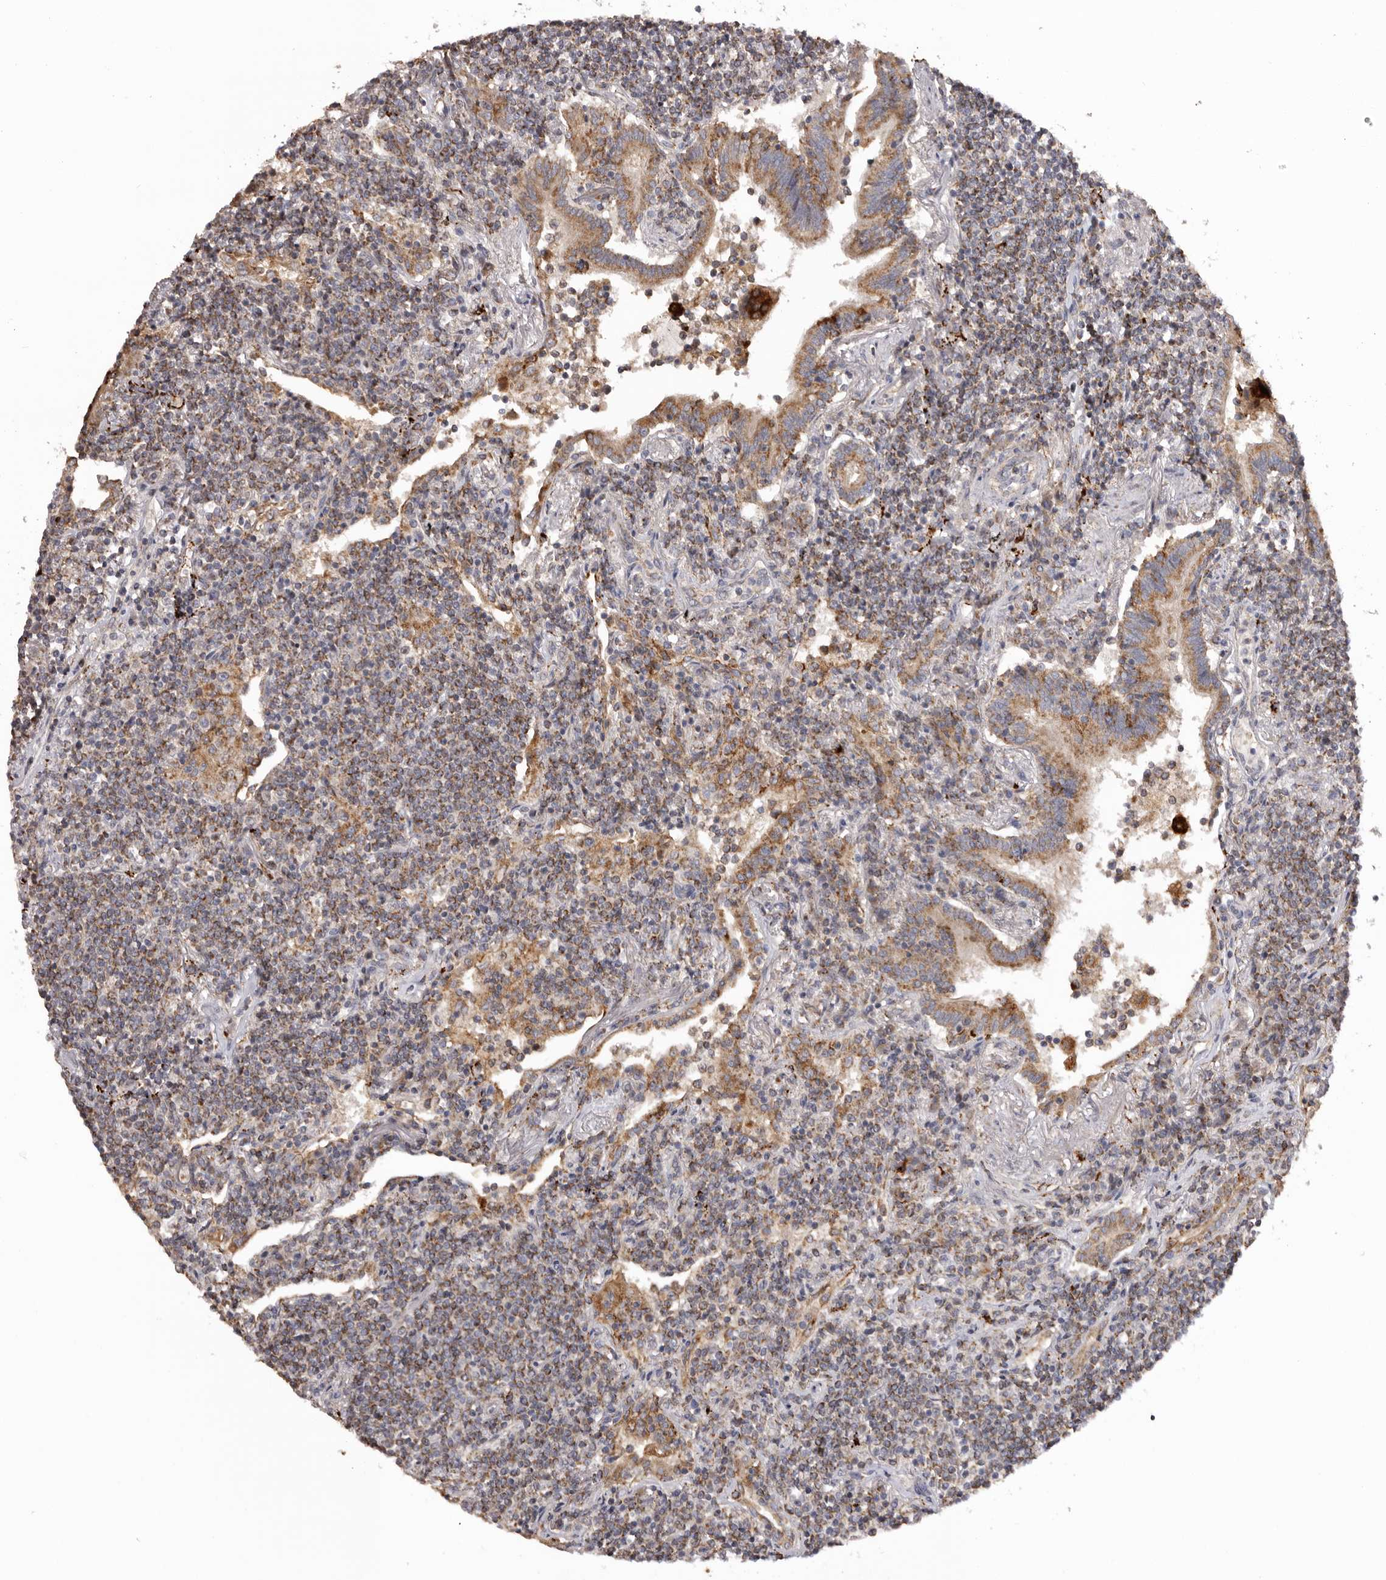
{"staining": {"intensity": "moderate", "quantity": ">75%", "location": "cytoplasmic/membranous"}, "tissue": "lymphoma", "cell_type": "Tumor cells", "image_type": "cancer", "snomed": [{"axis": "morphology", "description": "Malignant lymphoma, non-Hodgkin's type, Low grade"}, {"axis": "topography", "description": "Lung"}], "caption": "A high-resolution photomicrograph shows immunohistochemistry staining of low-grade malignant lymphoma, non-Hodgkin's type, which exhibits moderate cytoplasmic/membranous positivity in about >75% of tumor cells. (brown staining indicates protein expression, while blue staining denotes nuclei).", "gene": "MECR", "patient": {"sex": "female", "age": 71}}